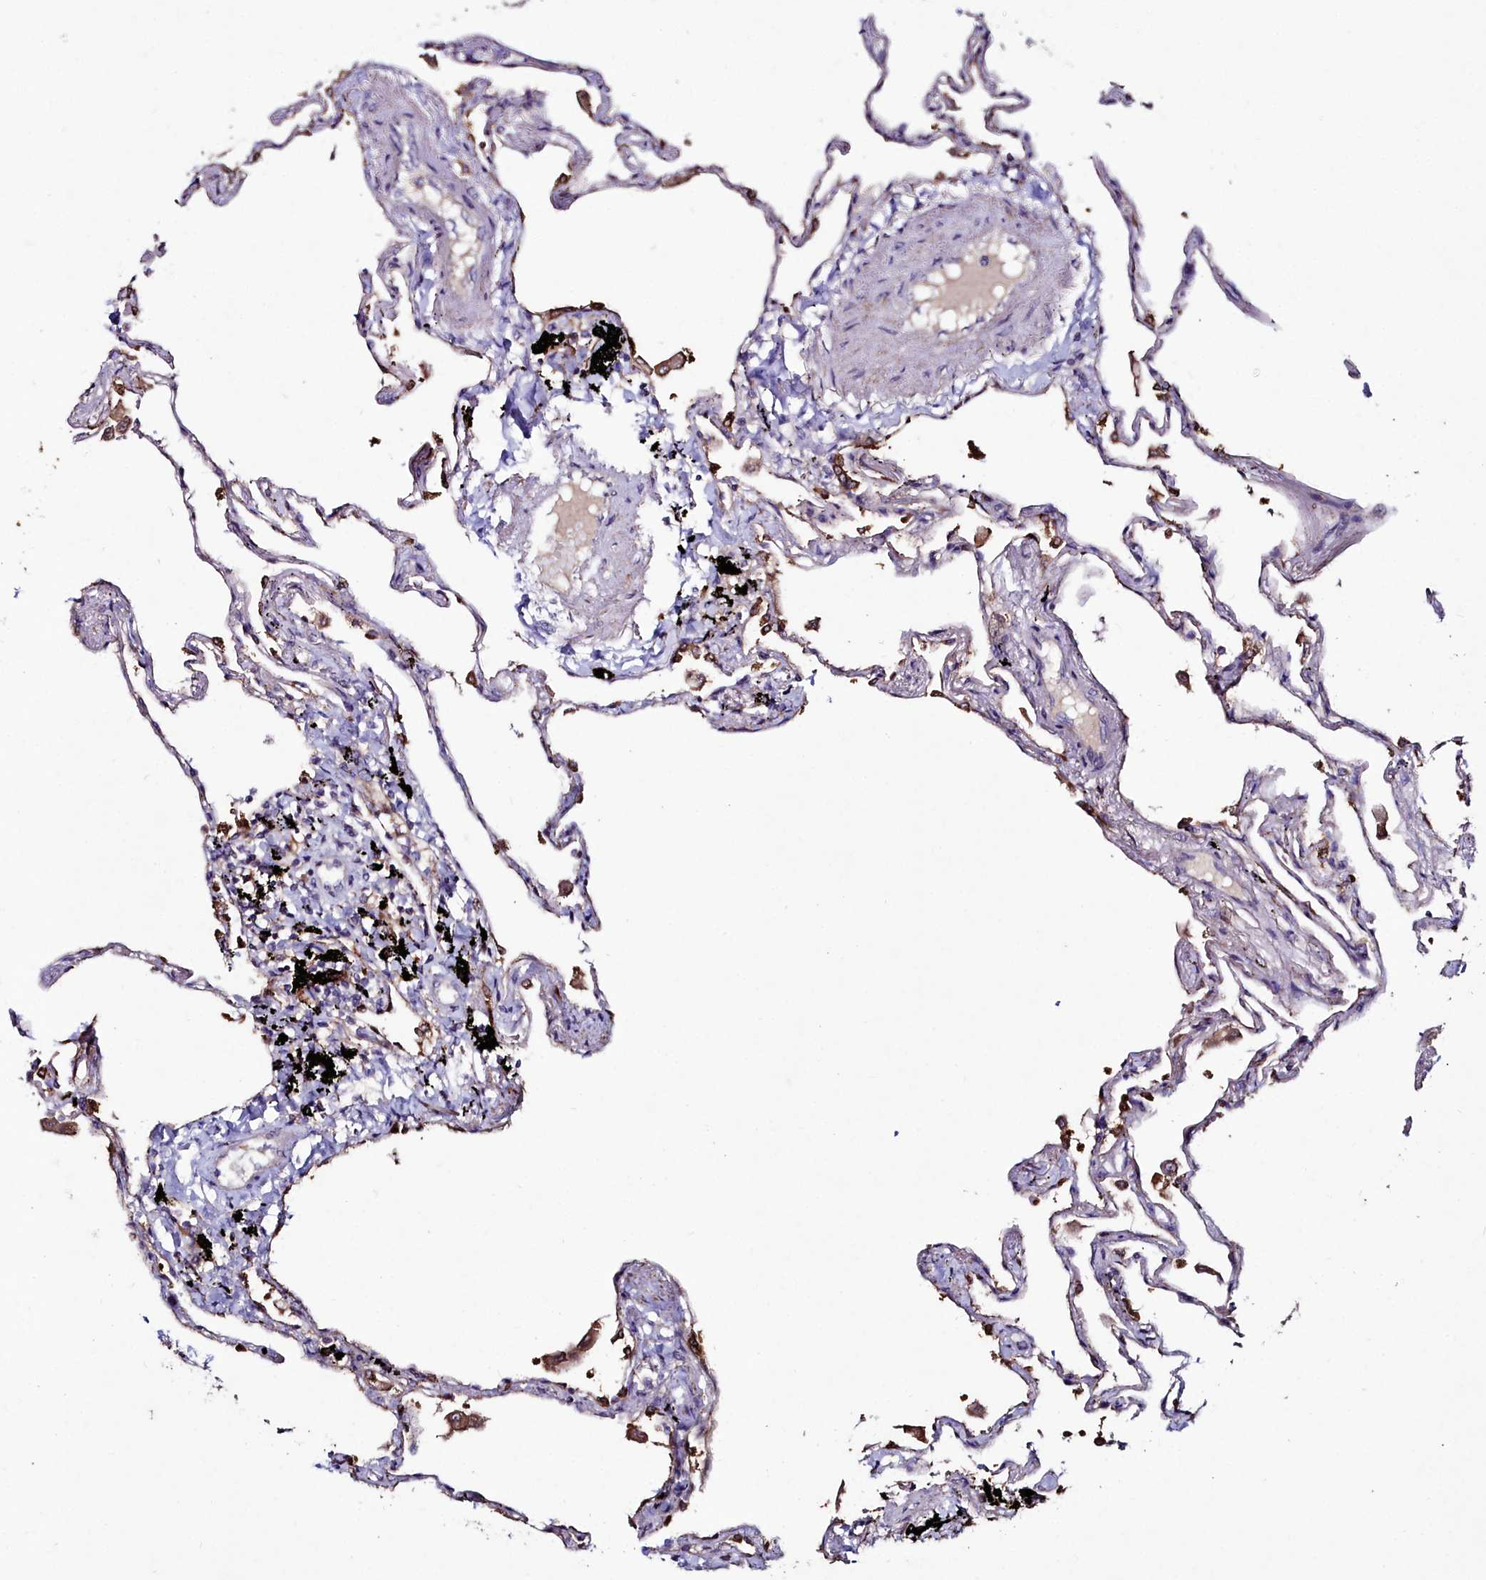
{"staining": {"intensity": "moderate", "quantity": "<25%", "location": "cytoplasmic/membranous"}, "tissue": "lung", "cell_type": "Alveolar cells", "image_type": "normal", "snomed": [{"axis": "morphology", "description": "Normal tissue, NOS"}, {"axis": "topography", "description": "Lung"}], "caption": "A high-resolution photomicrograph shows immunohistochemistry (IHC) staining of normal lung, which exhibits moderate cytoplasmic/membranous positivity in approximately <25% of alveolar cells.", "gene": "AMBRA1", "patient": {"sex": "female", "age": 67}}